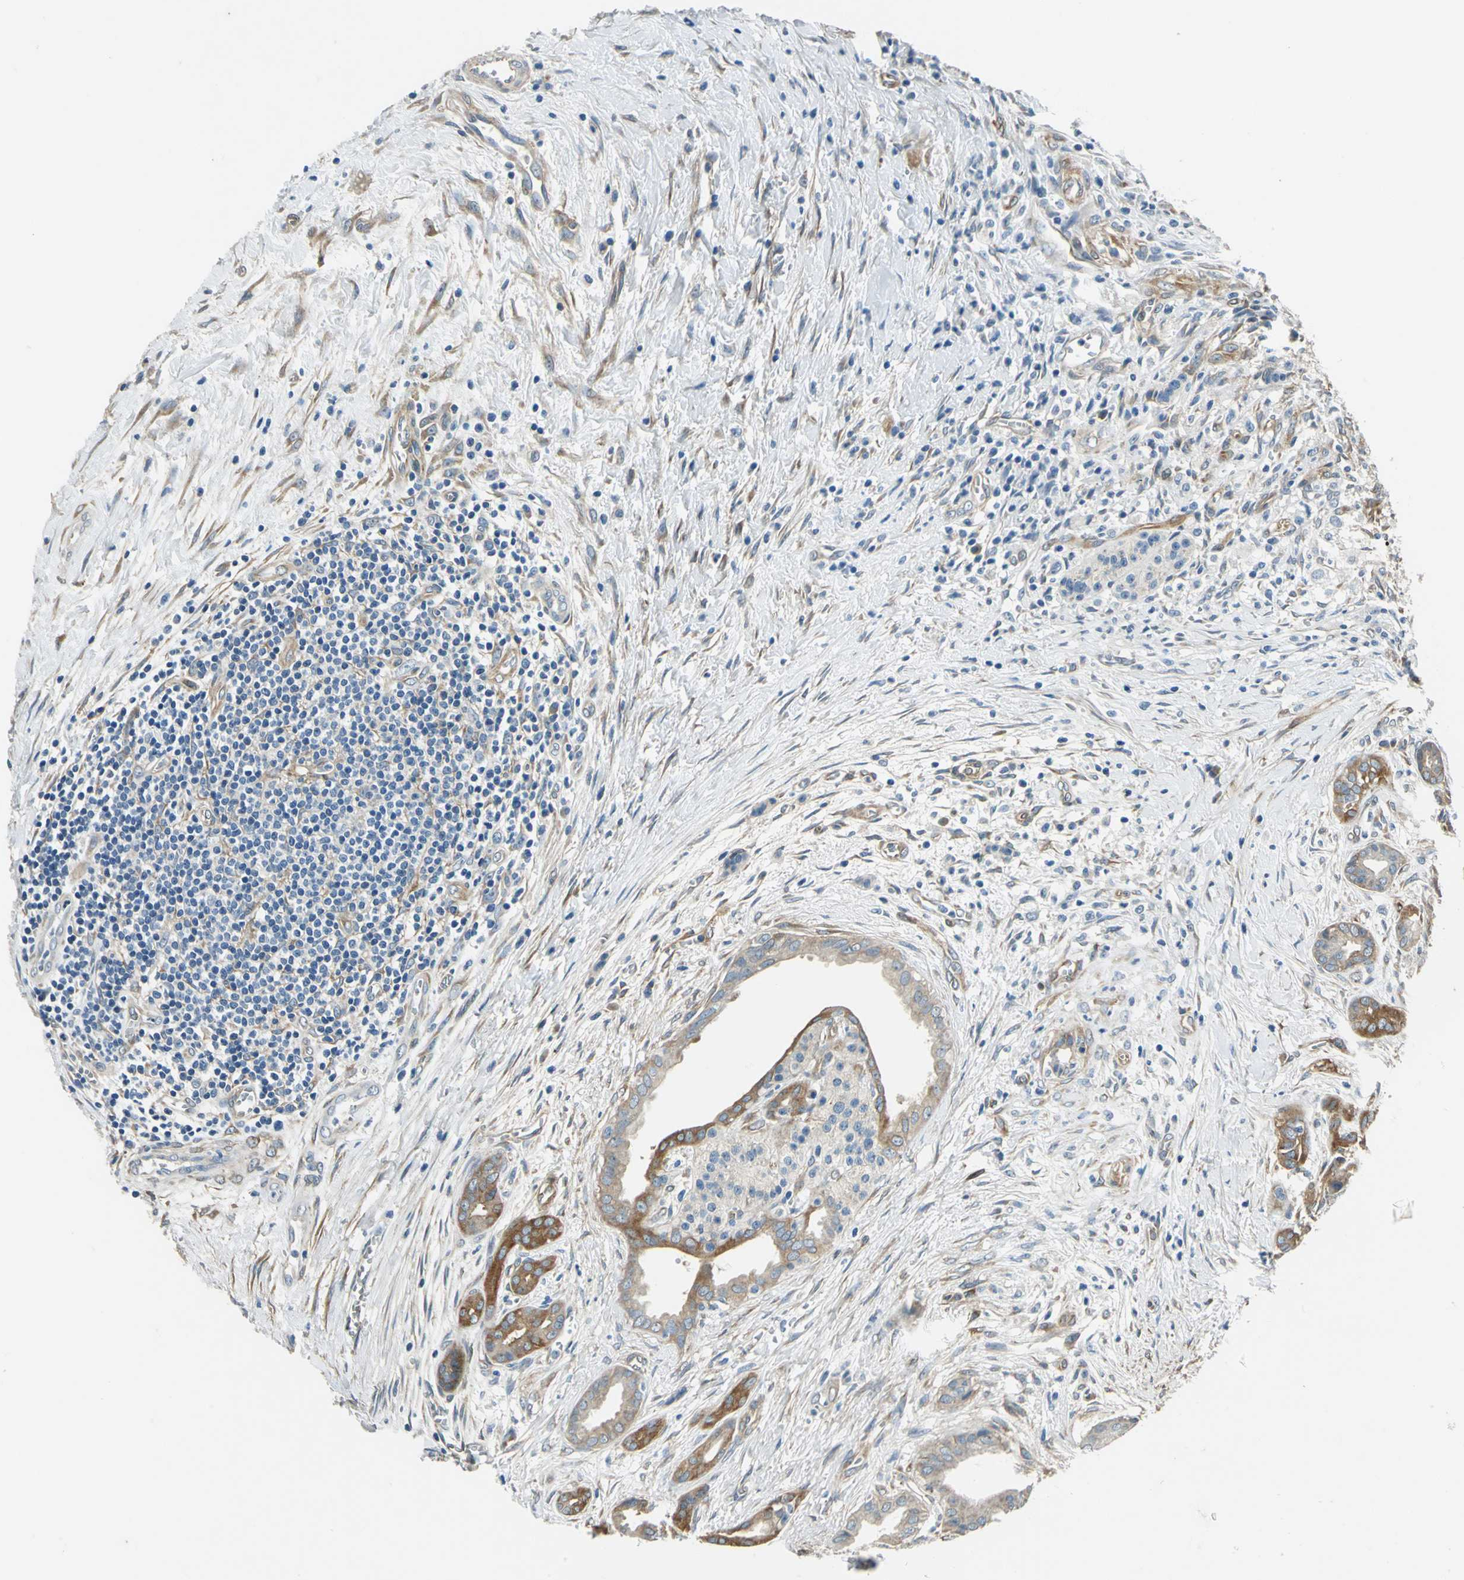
{"staining": {"intensity": "moderate", "quantity": "<25%", "location": "cytoplasmic/membranous"}, "tissue": "pancreatic cancer", "cell_type": "Tumor cells", "image_type": "cancer", "snomed": [{"axis": "morphology", "description": "Adenocarcinoma, NOS"}, {"axis": "topography", "description": "Pancreas"}], "caption": "Protein expression by immunohistochemistry (IHC) exhibits moderate cytoplasmic/membranous positivity in approximately <25% of tumor cells in pancreatic adenocarcinoma.", "gene": "CDC42EP1", "patient": {"sex": "male", "age": 59}}